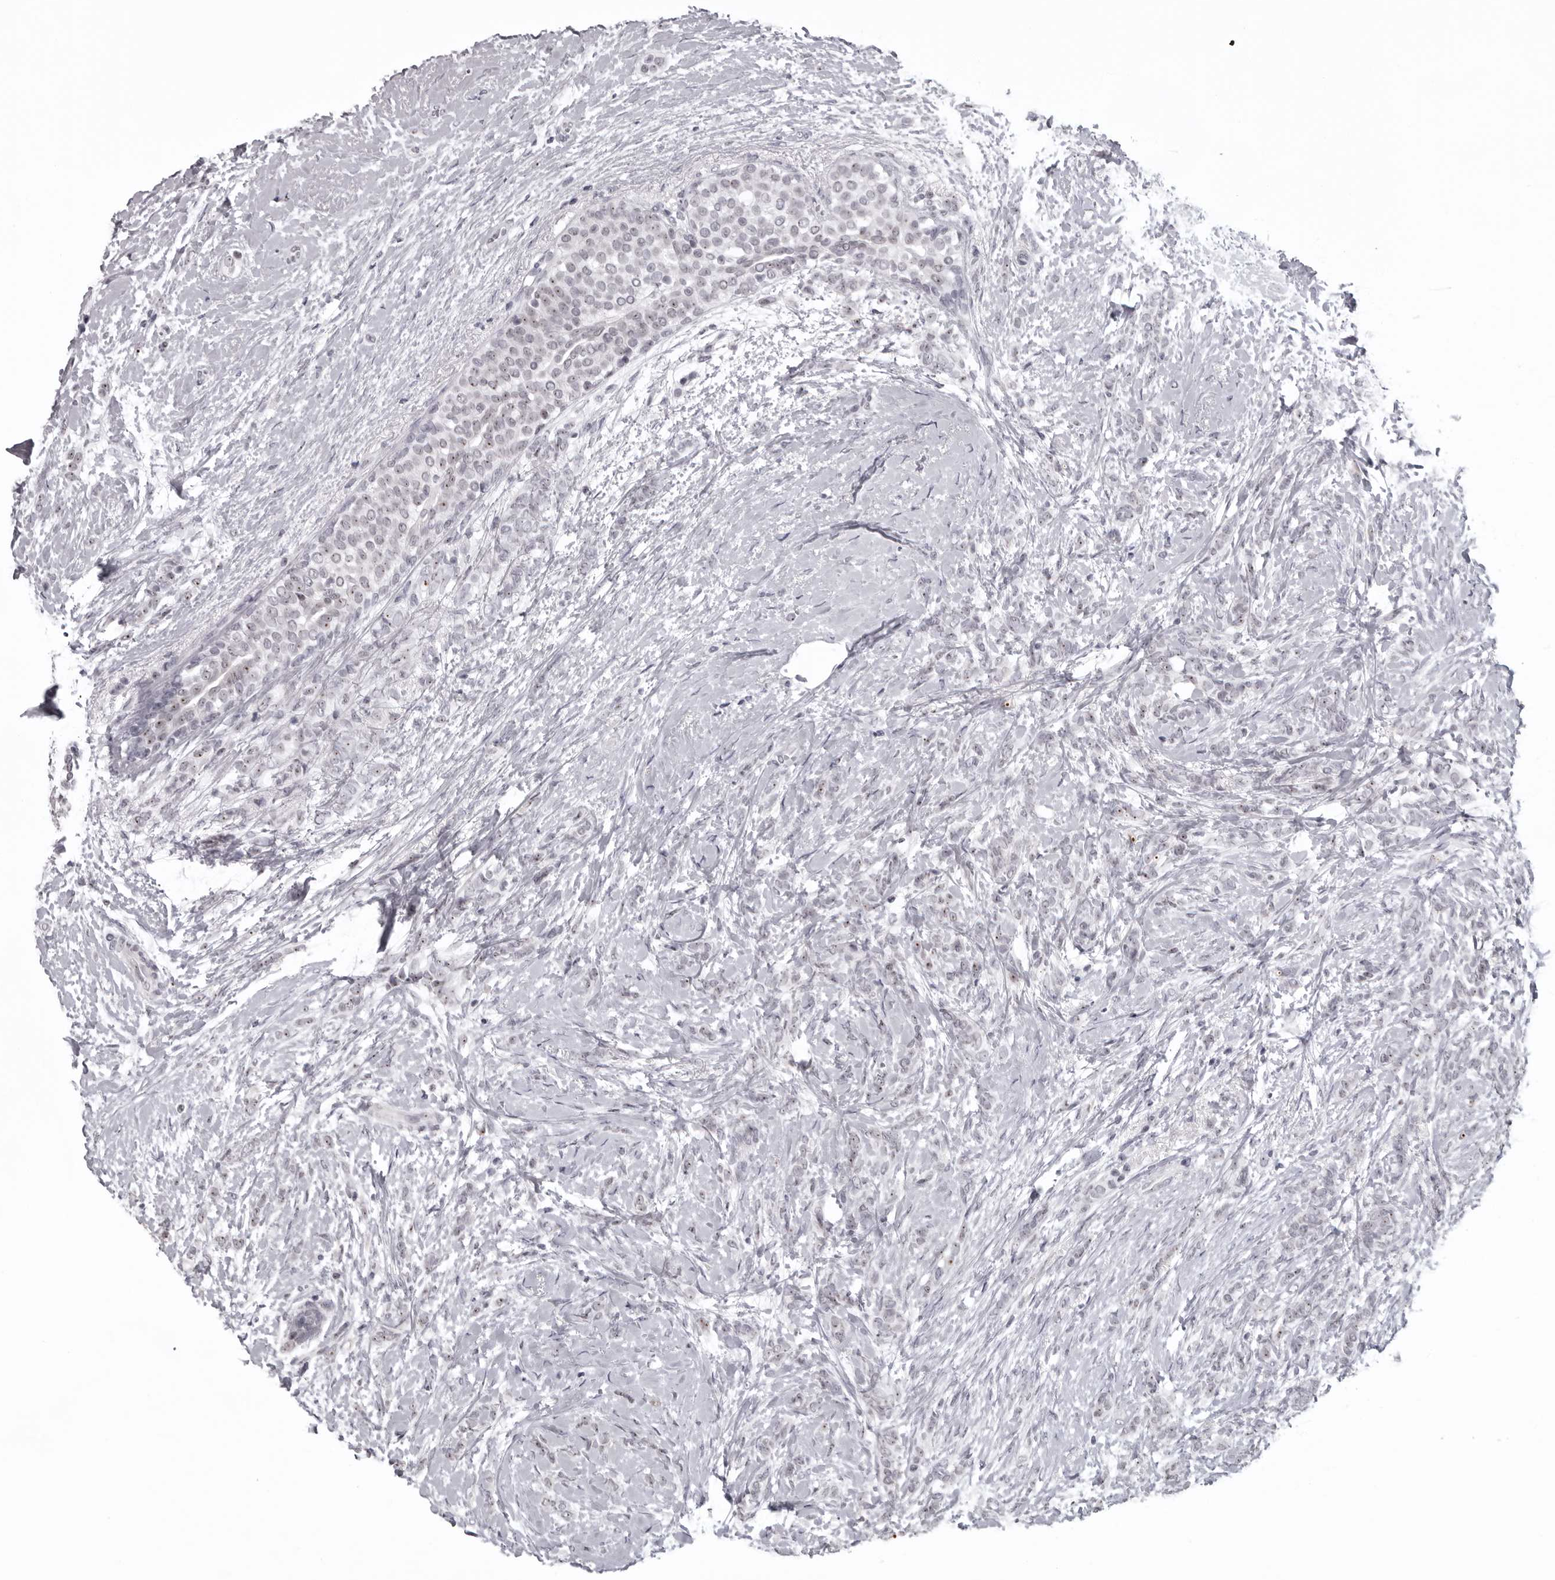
{"staining": {"intensity": "moderate", "quantity": "<25%", "location": "nuclear"}, "tissue": "breast cancer", "cell_type": "Tumor cells", "image_type": "cancer", "snomed": [{"axis": "morphology", "description": "Lobular carcinoma, in situ"}, {"axis": "morphology", "description": "Lobular carcinoma"}, {"axis": "topography", "description": "Breast"}], "caption": "This histopathology image reveals immunohistochemistry staining of human breast cancer (lobular carcinoma in situ), with low moderate nuclear expression in about <25% of tumor cells.", "gene": "HELZ", "patient": {"sex": "female", "age": 41}}